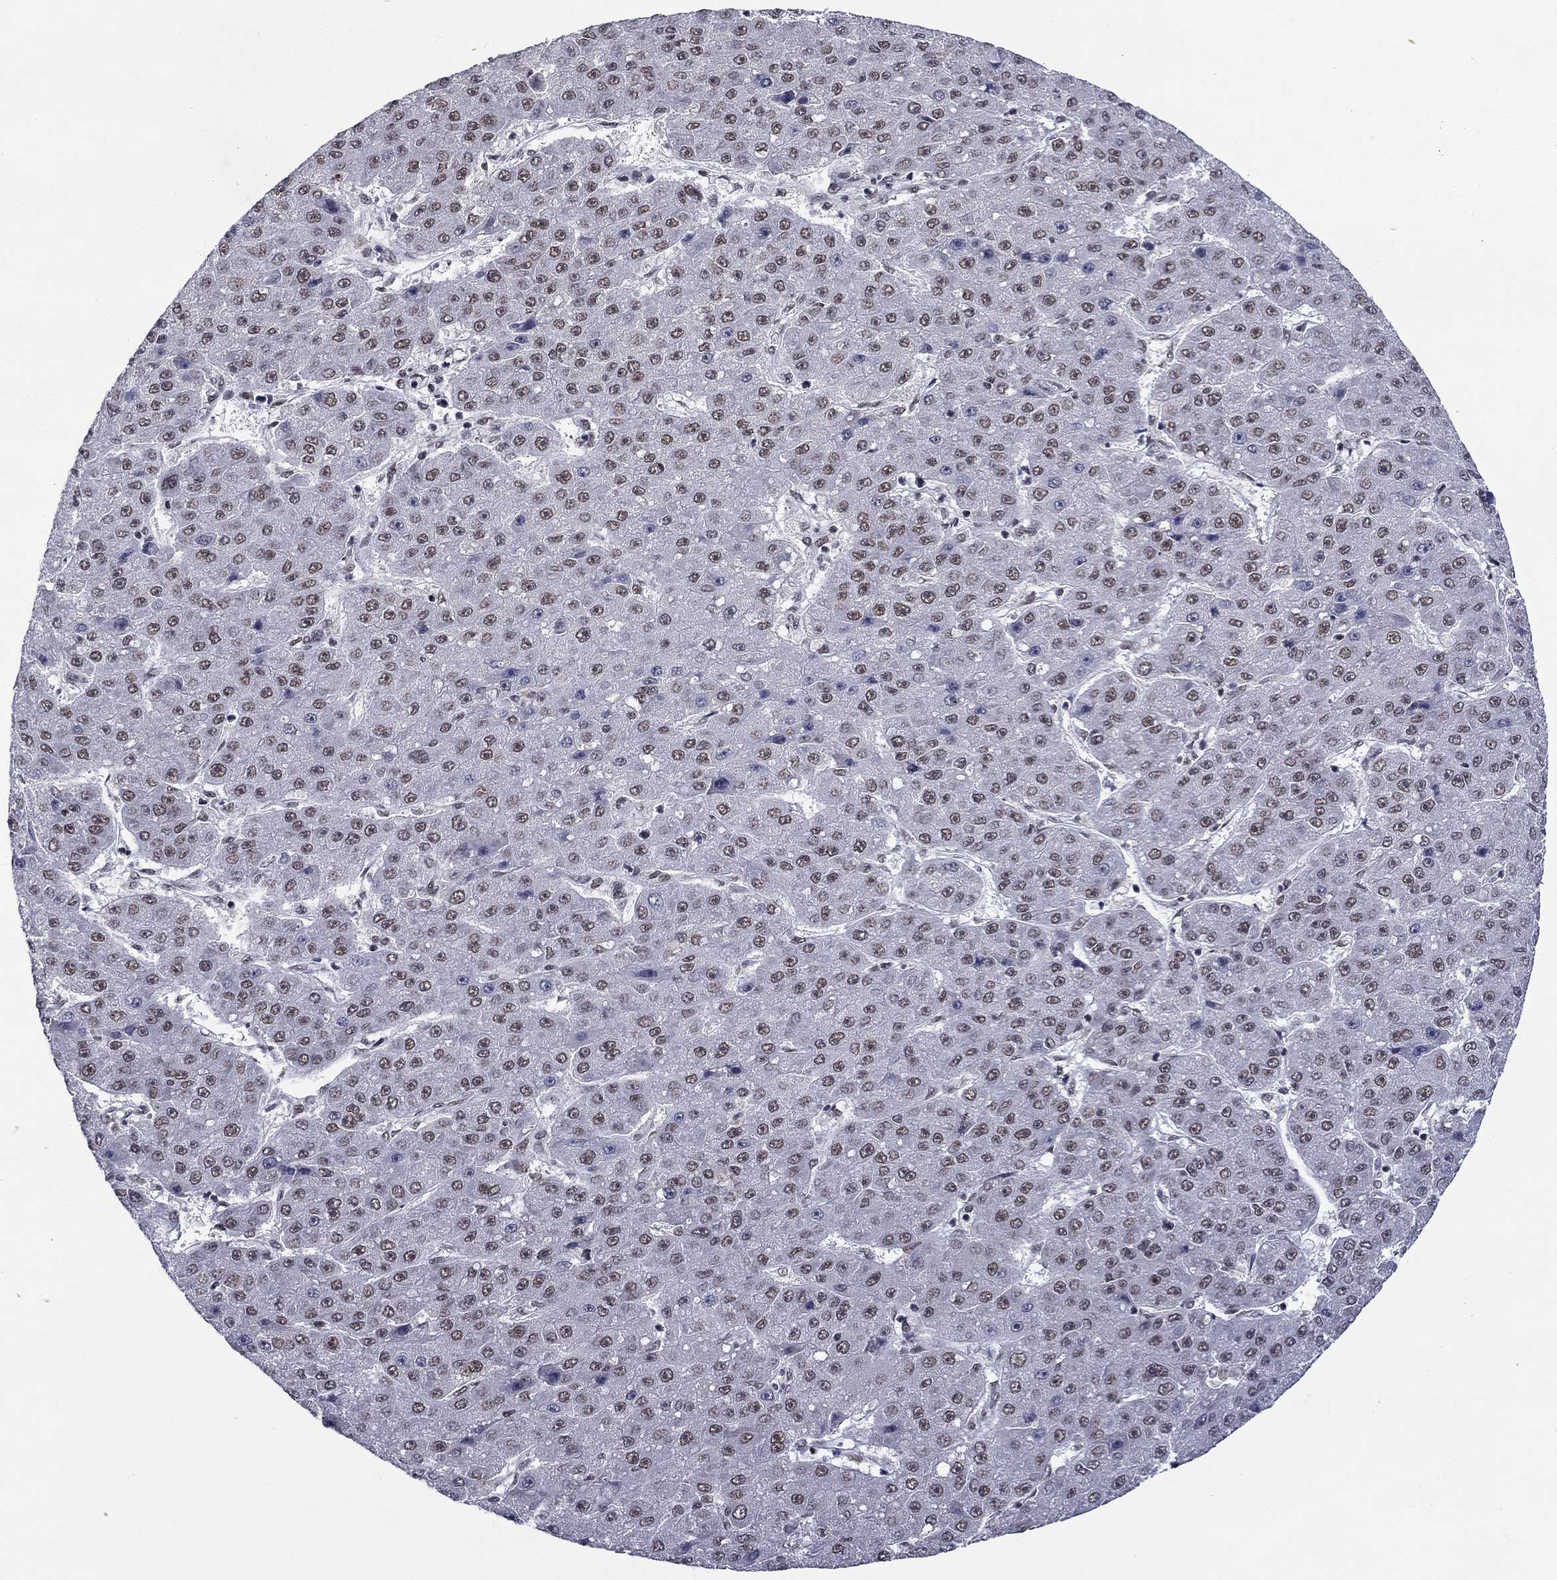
{"staining": {"intensity": "weak", "quantity": "25%-75%", "location": "nuclear"}, "tissue": "liver cancer", "cell_type": "Tumor cells", "image_type": "cancer", "snomed": [{"axis": "morphology", "description": "Carcinoma, Hepatocellular, NOS"}, {"axis": "topography", "description": "Liver"}], "caption": "This is an image of immunohistochemistry staining of liver hepatocellular carcinoma, which shows weak positivity in the nuclear of tumor cells.", "gene": "ETV5", "patient": {"sex": "male", "age": 67}}